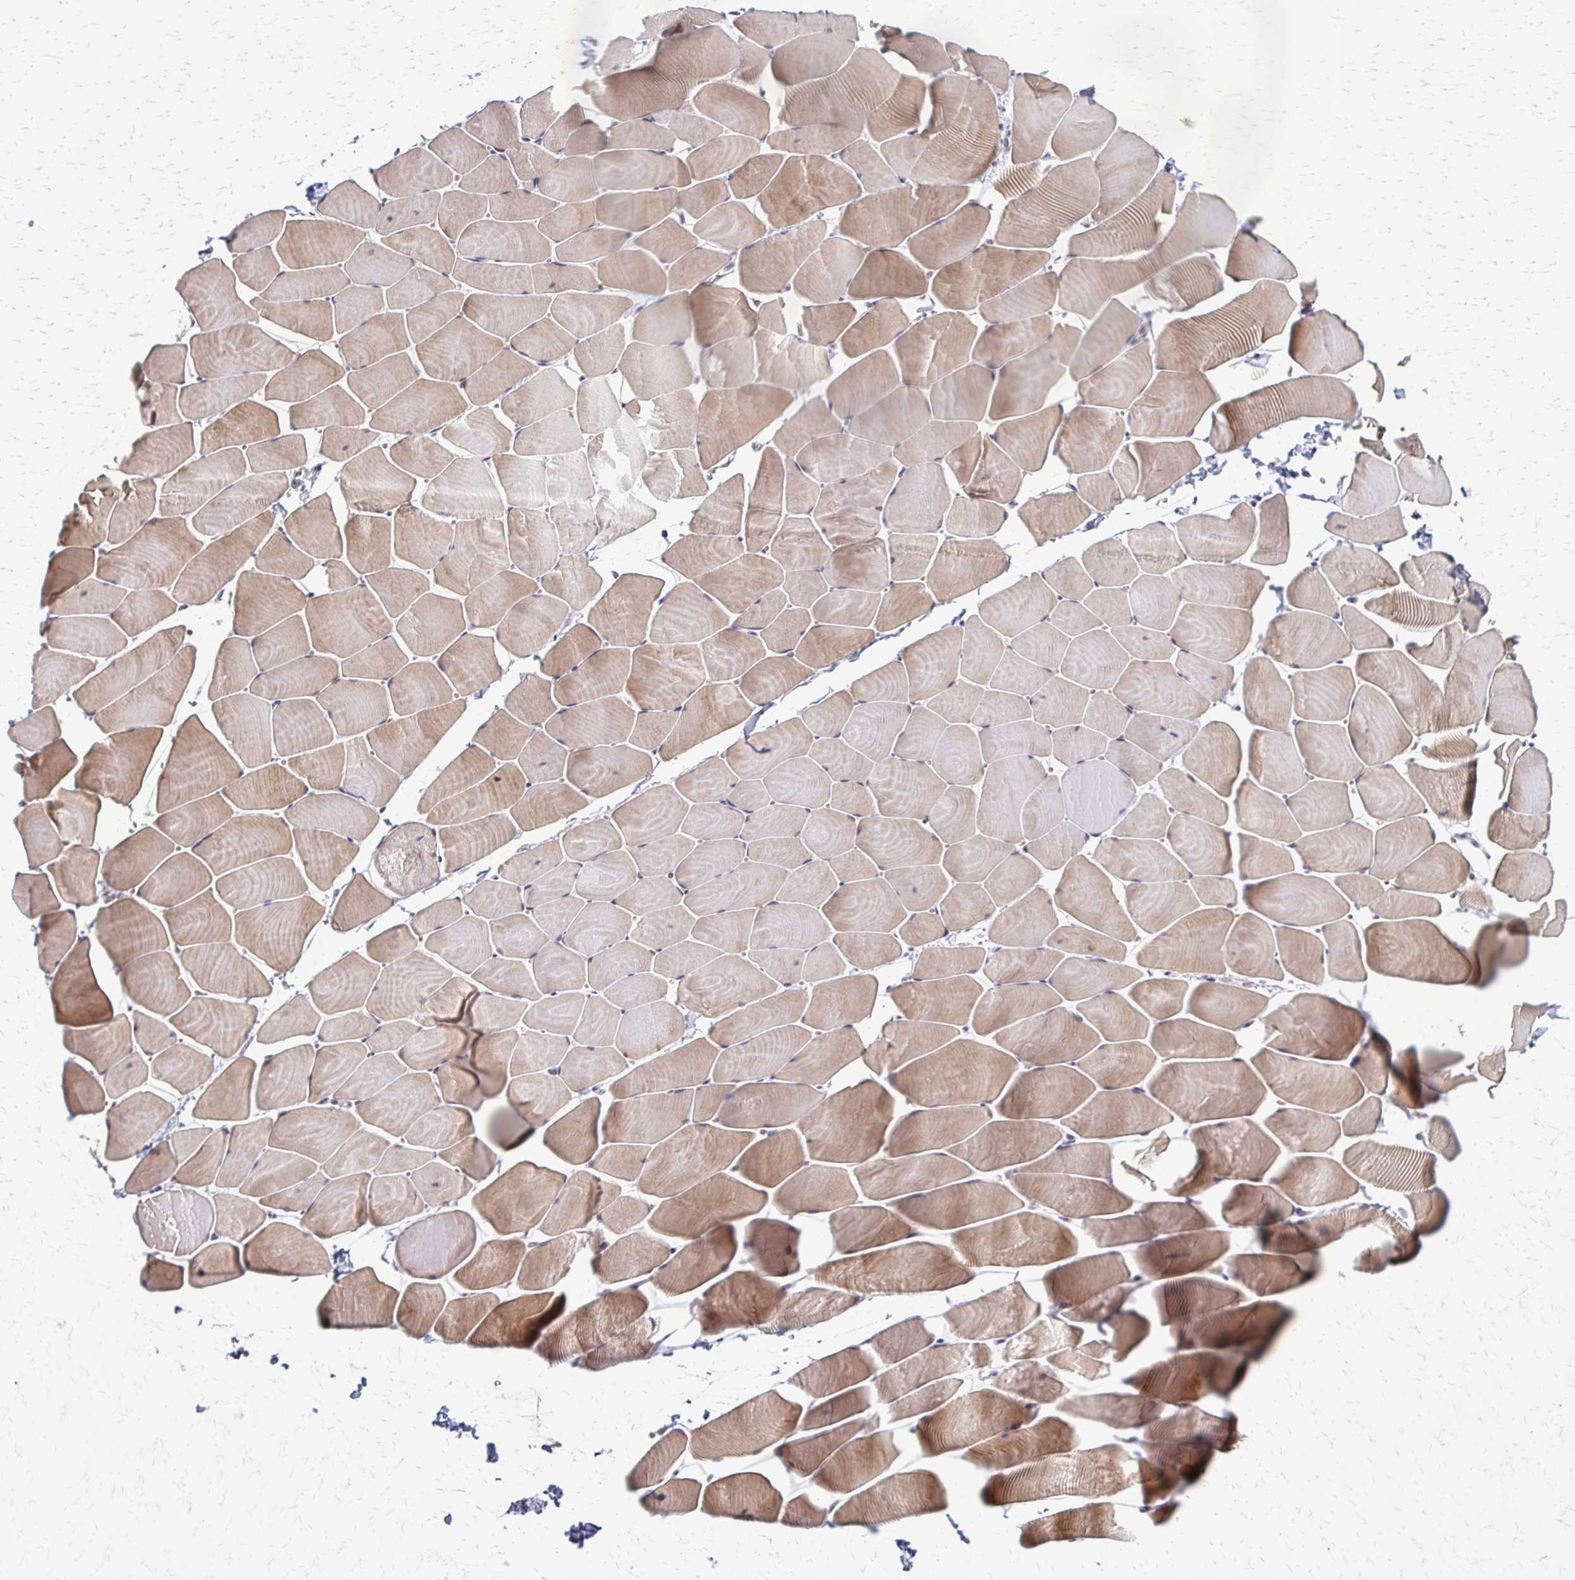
{"staining": {"intensity": "strong", "quantity": "25%-75%", "location": "cytoplasmic/membranous,nuclear"}, "tissue": "skeletal muscle", "cell_type": "Myocytes", "image_type": "normal", "snomed": [{"axis": "morphology", "description": "Normal tissue, NOS"}, {"axis": "topography", "description": "Skeletal muscle"}], "caption": "A histopathology image of skeletal muscle stained for a protein demonstrates strong cytoplasmic/membranous,nuclear brown staining in myocytes.", "gene": "TRIR", "patient": {"sex": "male", "age": 25}}